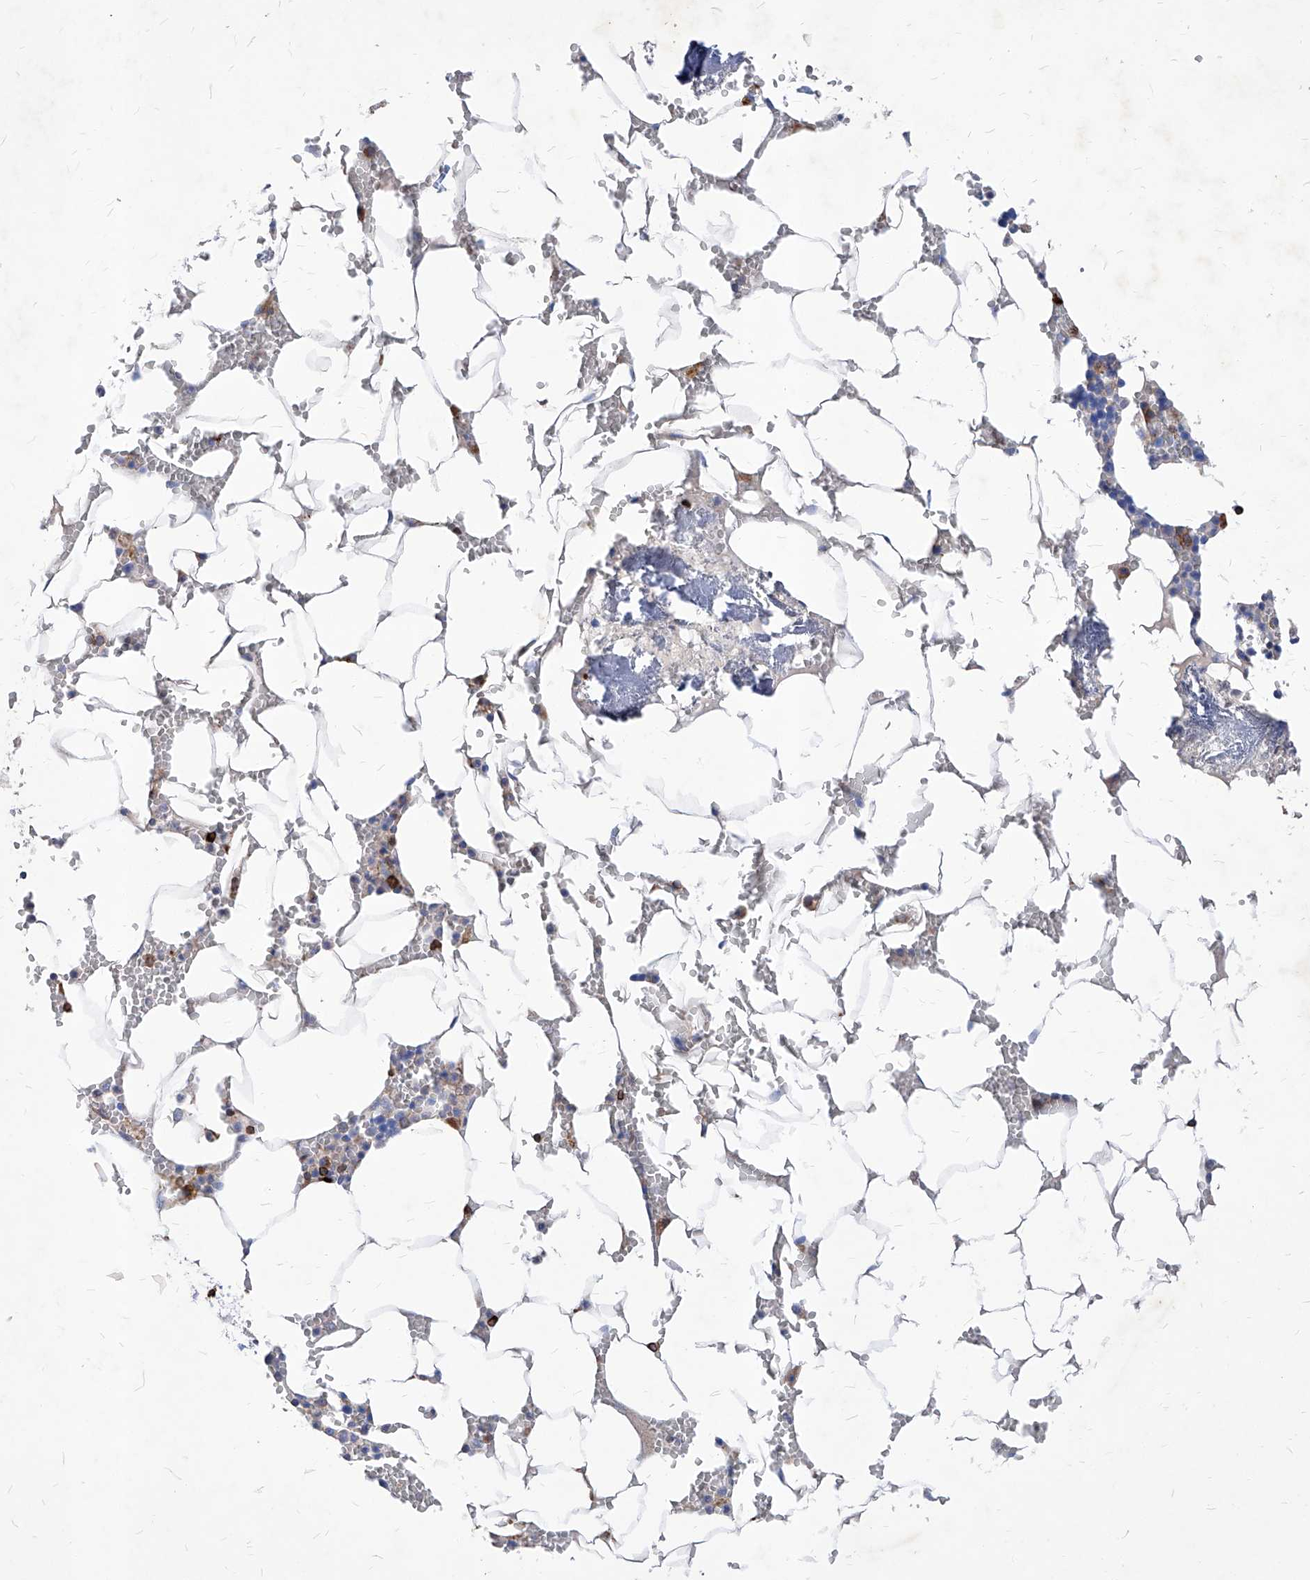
{"staining": {"intensity": "weak", "quantity": "<25%", "location": "cytoplasmic/membranous"}, "tissue": "bone marrow", "cell_type": "Hematopoietic cells", "image_type": "normal", "snomed": [{"axis": "morphology", "description": "Normal tissue, NOS"}, {"axis": "topography", "description": "Bone marrow"}], "caption": "This image is of unremarkable bone marrow stained with IHC to label a protein in brown with the nuclei are counter-stained blue. There is no positivity in hematopoietic cells.", "gene": "UBOX5", "patient": {"sex": "male", "age": 70}}